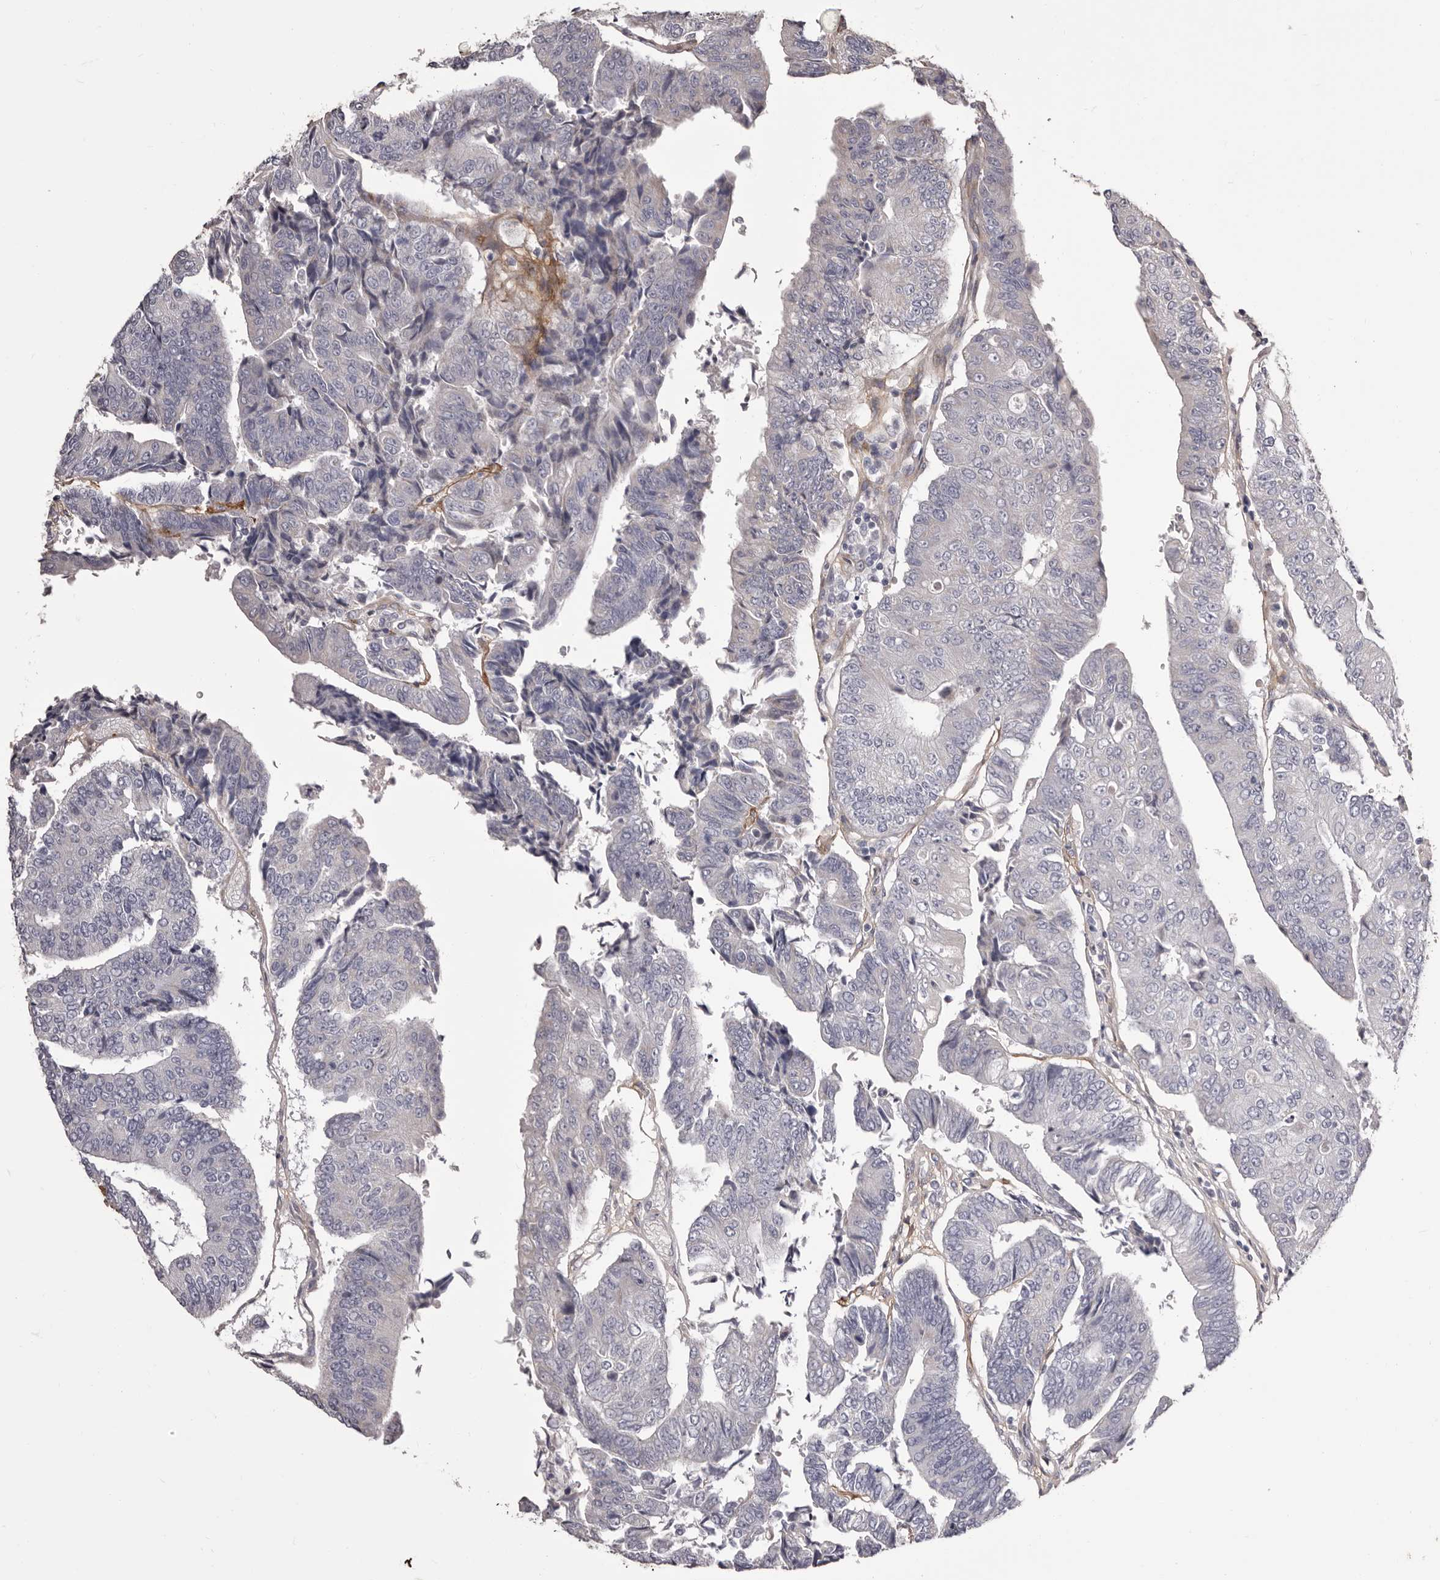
{"staining": {"intensity": "negative", "quantity": "none", "location": "none"}, "tissue": "colorectal cancer", "cell_type": "Tumor cells", "image_type": "cancer", "snomed": [{"axis": "morphology", "description": "Adenocarcinoma, NOS"}, {"axis": "topography", "description": "Colon"}], "caption": "Protein analysis of colorectal cancer displays no significant positivity in tumor cells.", "gene": "COL6A1", "patient": {"sex": "female", "age": 67}}